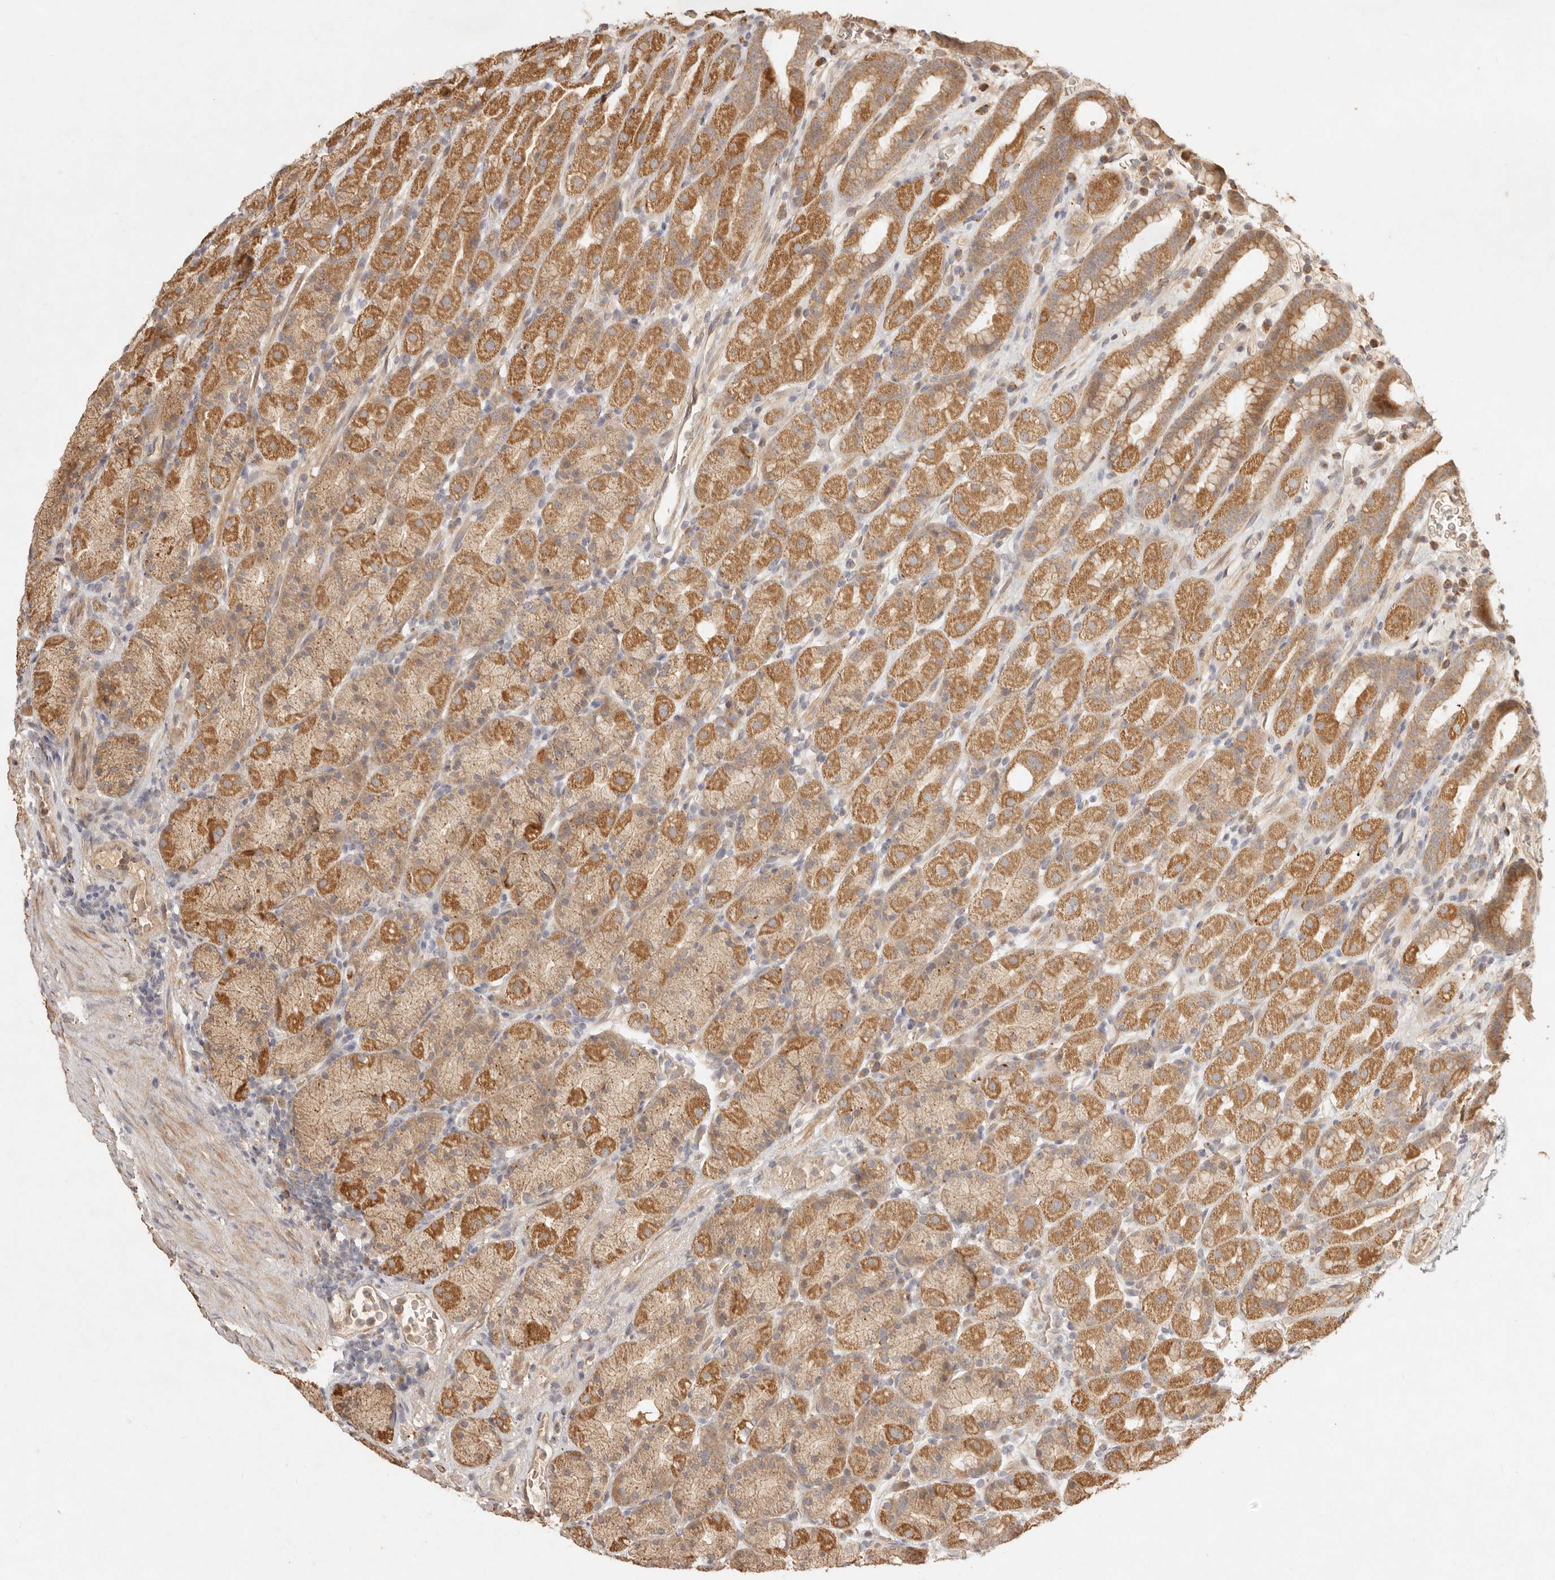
{"staining": {"intensity": "moderate", "quantity": ">75%", "location": "cytoplasmic/membranous"}, "tissue": "stomach", "cell_type": "Glandular cells", "image_type": "normal", "snomed": [{"axis": "morphology", "description": "Normal tissue, NOS"}, {"axis": "topography", "description": "Stomach, upper"}], "caption": "Human stomach stained for a protein (brown) exhibits moderate cytoplasmic/membranous positive positivity in approximately >75% of glandular cells.", "gene": "CLEC4C", "patient": {"sex": "male", "age": 68}}